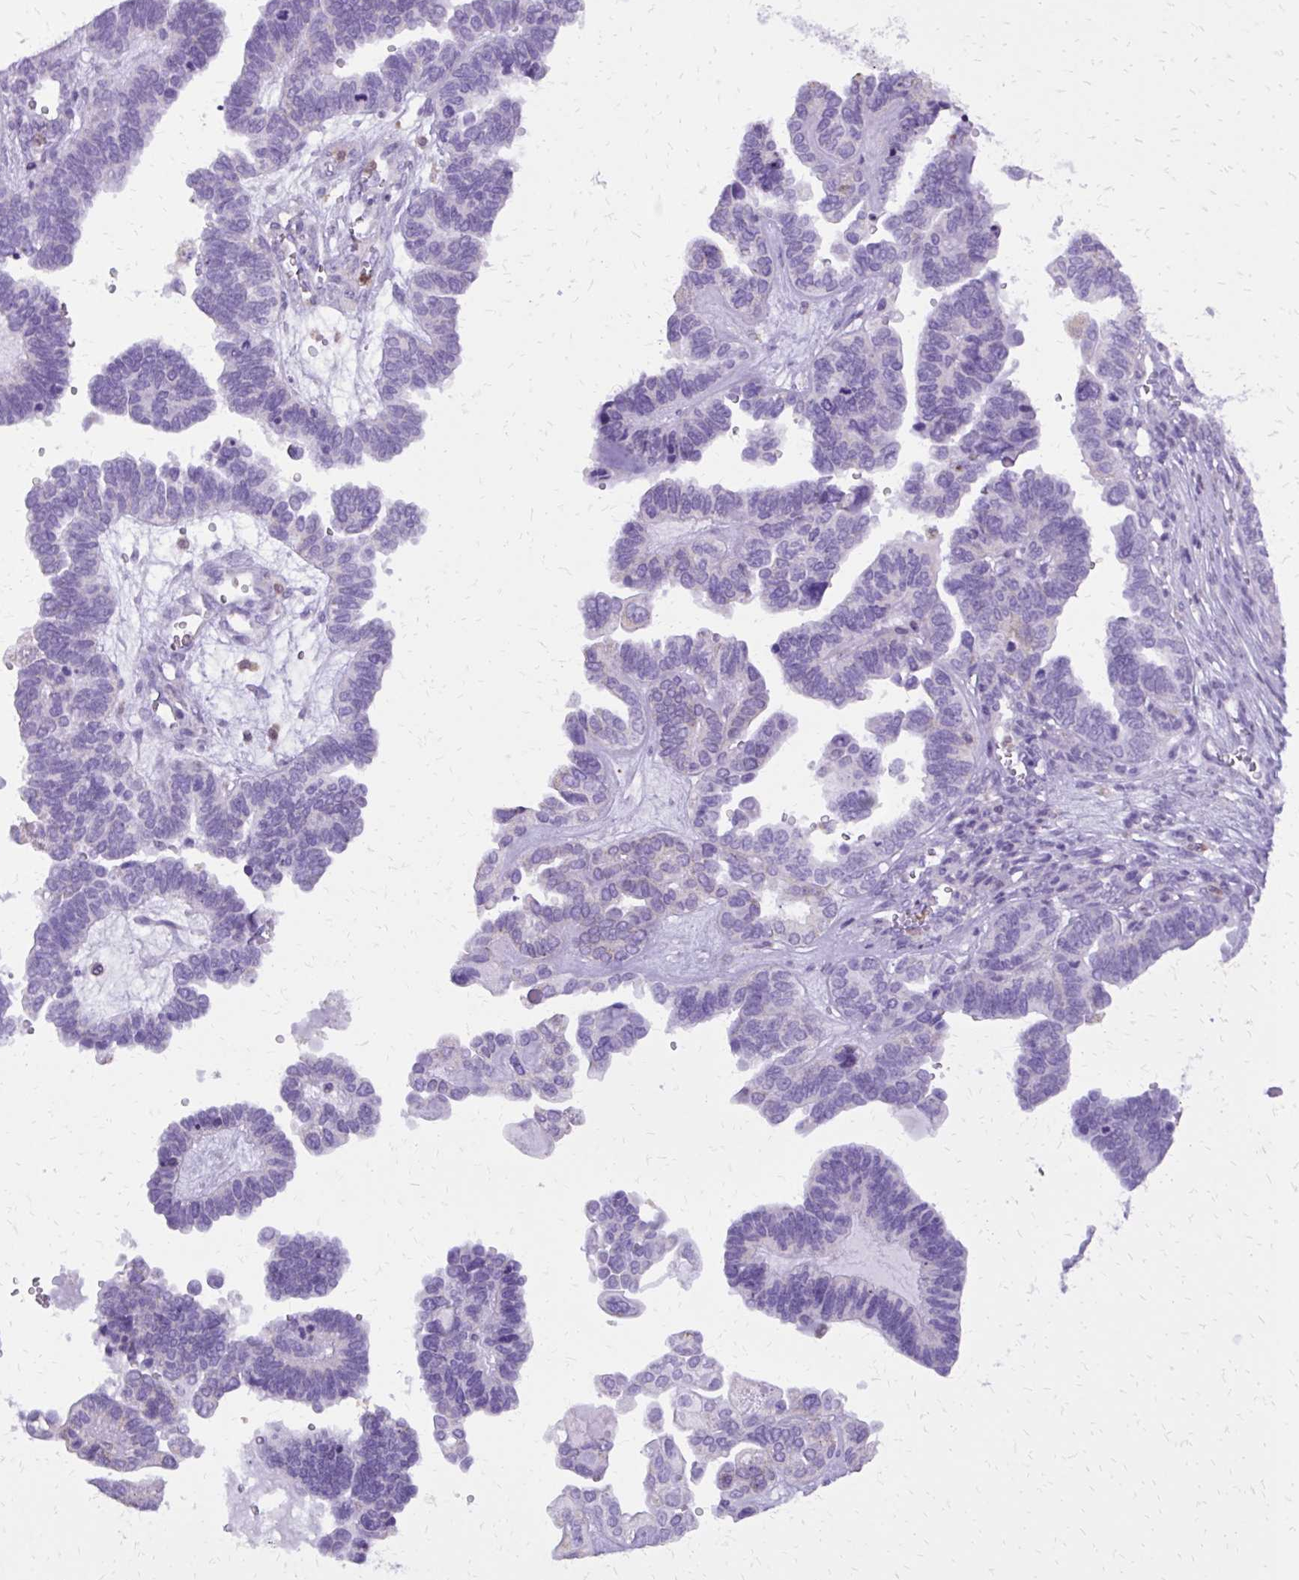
{"staining": {"intensity": "negative", "quantity": "none", "location": "none"}, "tissue": "ovarian cancer", "cell_type": "Tumor cells", "image_type": "cancer", "snomed": [{"axis": "morphology", "description": "Cystadenocarcinoma, serous, NOS"}, {"axis": "topography", "description": "Ovary"}], "caption": "The micrograph shows no significant staining in tumor cells of ovarian serous cystadenocarcinoma.", "gene": "CAT", "patient": {"sex": "female", "age": 51}}